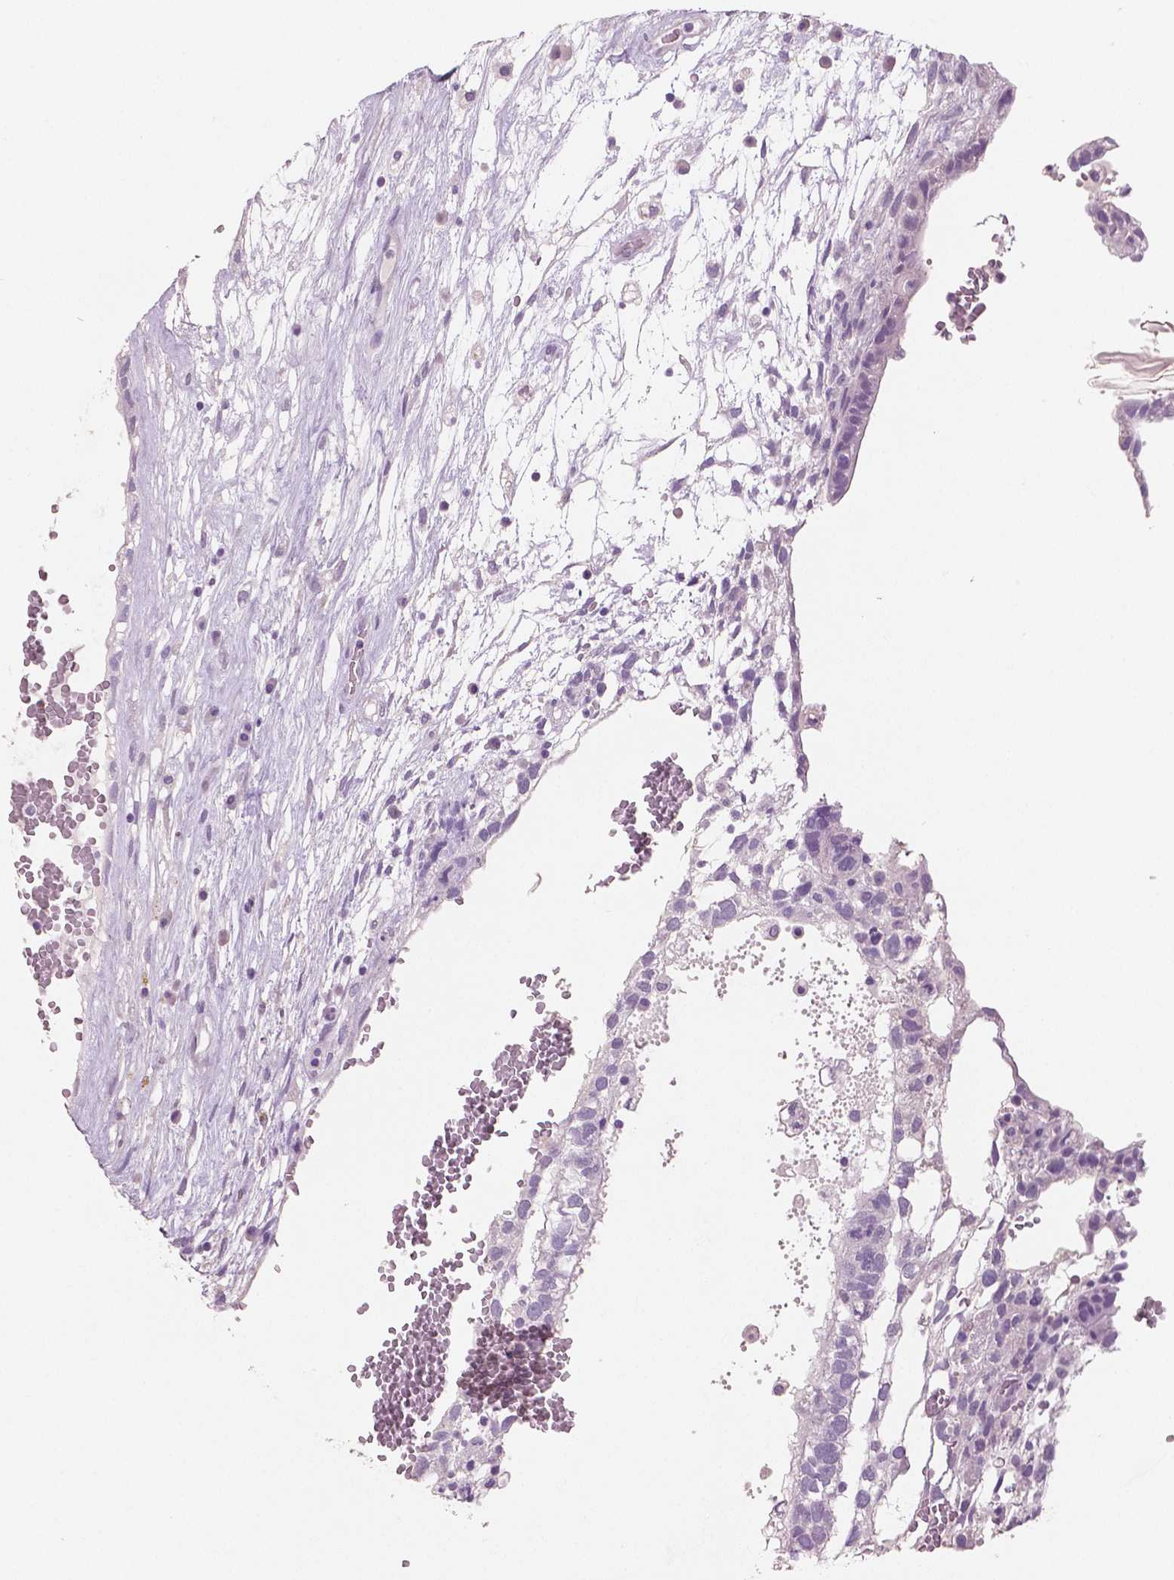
{"staining": {"intensity": "negative", "quantity": "none", "location": "none"}, "tissue": "testis cancer", "cell_type": "Tumor cells", "image_type": "cancer", "snomed": [{"axis": "morphology", "description": "Normal tissue, NOS"}, {"axis": "morphology", "description": "Carcinoma, Embryonal, NOS"}, {"axis": "topography", "description": "Testis"}], "caption": "DAB immunohistochemical staining of human testis embryonal carcinoma demonstrates no significant expression in tumor cells.", "gene": "NECAB2", "patient": {"sex": "male", "age": 32}}